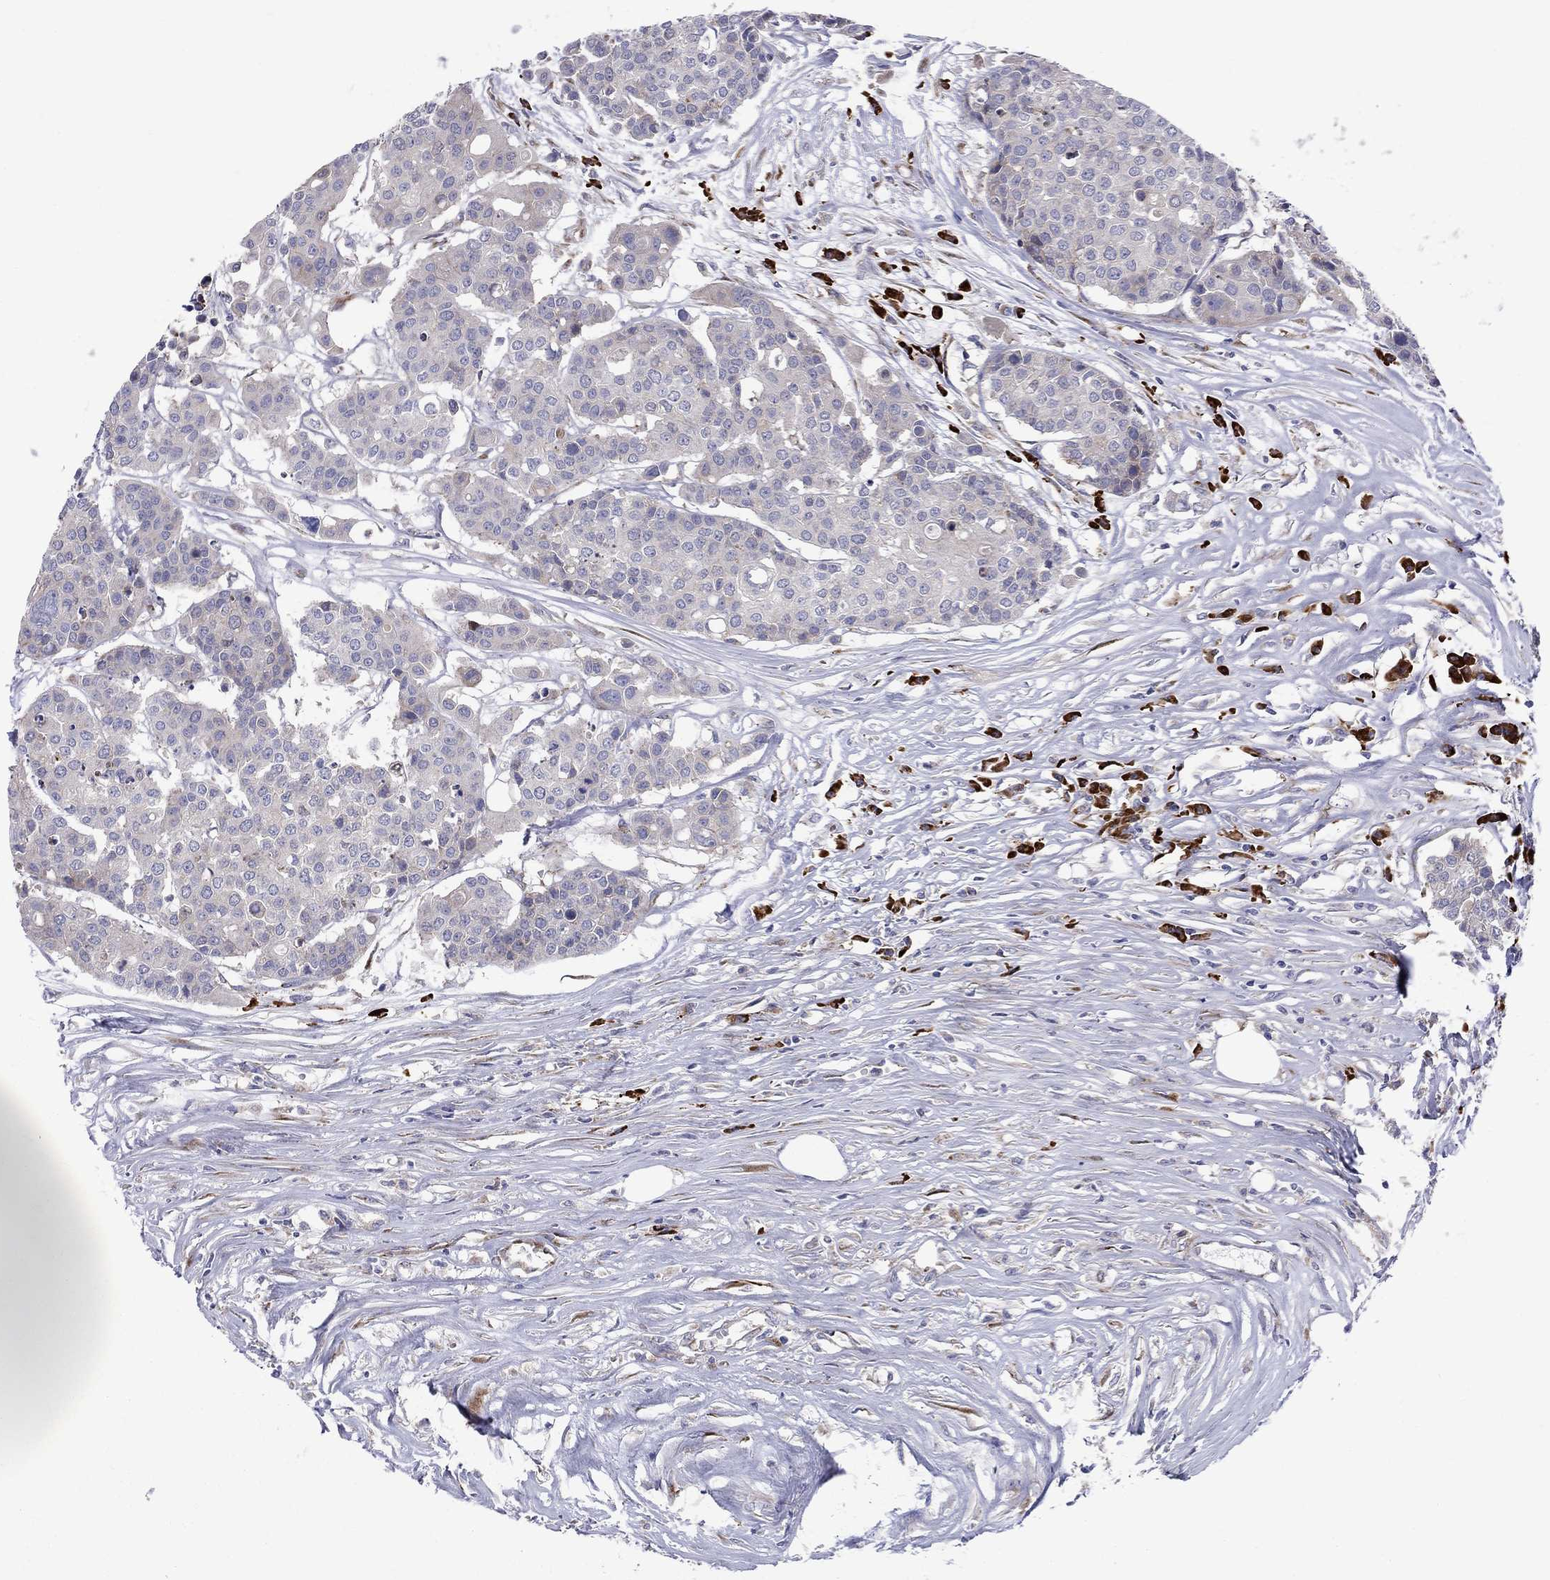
{"staining": {"intensity": "weak", "quantity": "<25%", "location": "cytoplasmic/membranous"}, "tissue": "carcinoid", "cell_type": "Tumor cells", "image_type": "cancer", "snomed": [{"axis": "morphology", "description": "Carcinoid, malignant, NOS"}, {"axis": "topography", "description": "Colon"}], "caption": "Tumor cells are negative for brown protein staining in carcinoid (malignant).", "gene": "ASNS", "patient": {"sex": "male", "age": 81}}